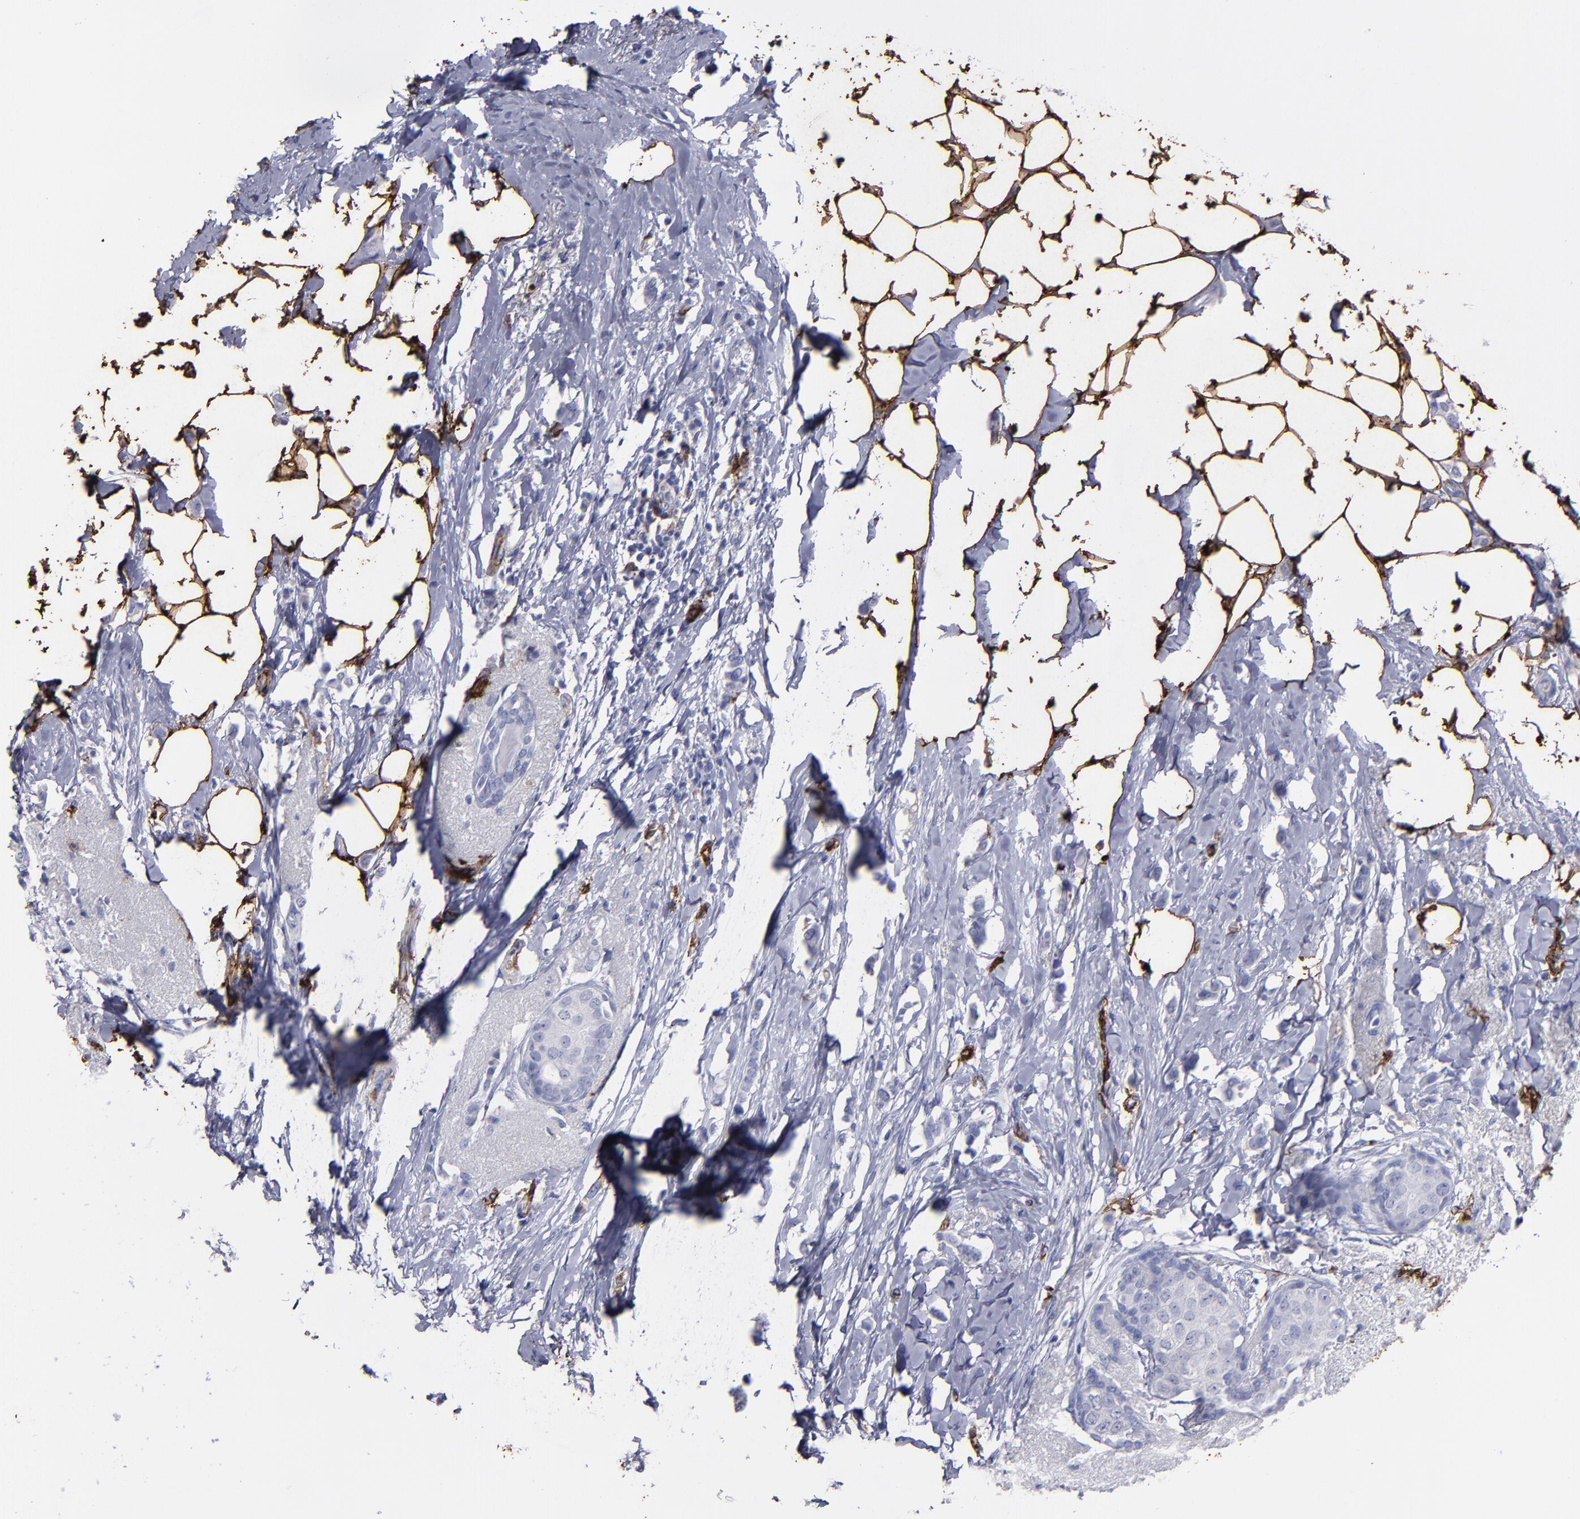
{"staining": {"intensity": "negative", "quantity": "none", "location": "none"}, "tissue": "breast cancer", "cell_type": "Tumor cells", "image_type": "cancer", "snomed": [{"axis": "morphology", "description": "Lobular carcinoma"}, {"axis": "topography", "description": "Breast"}], "caption": "Immunohistochemical staining of breast lobular carcinoma displays no significant expression in tumor cells. (DAB IHC with hematoxylin counter stain).", "gene": "CD36", "patient": {"sex": "female", "age": 55}}